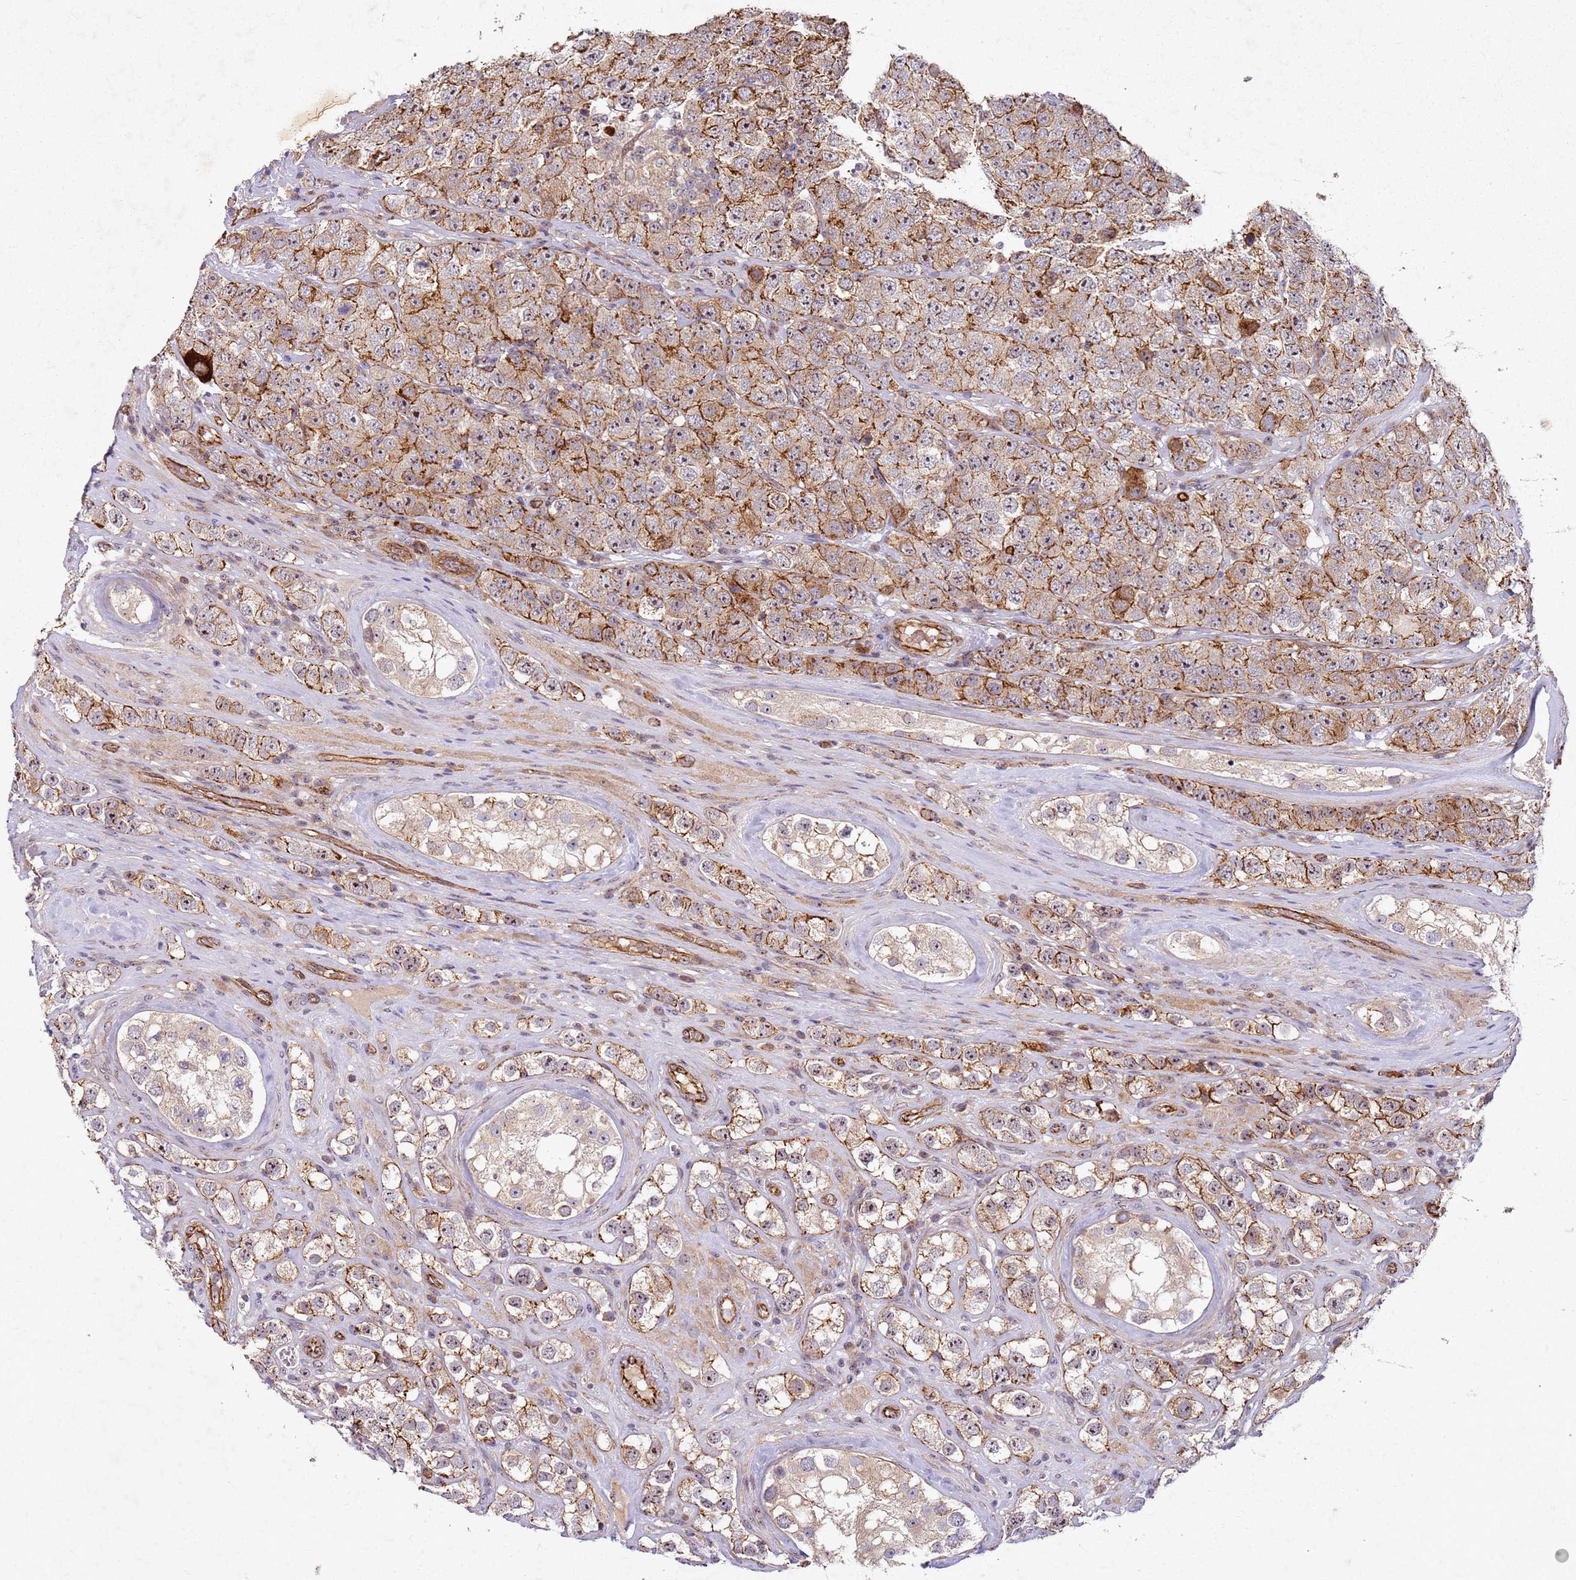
{"staining": {"intensity": "moderate", "quantity": ">75%", "location": "cytoplasmic/membranous"}, "tissue": "testis cancer", "cell_type": "Tumor cells", "image_type": "cancer", "snomed": [{"axis": "morphology", "description": "Seminoma, NOS"}, {"axis": "topography", "description": "Testis"}], "caption": "Testis cancer (seminoma) stained for a protein (brown) exhibits moderate cytoplasmic/membranous positive expression in about >75% of tumor cells.", "gene": "C2CD4B", "patient": {"sex": "male", "age": 28}}